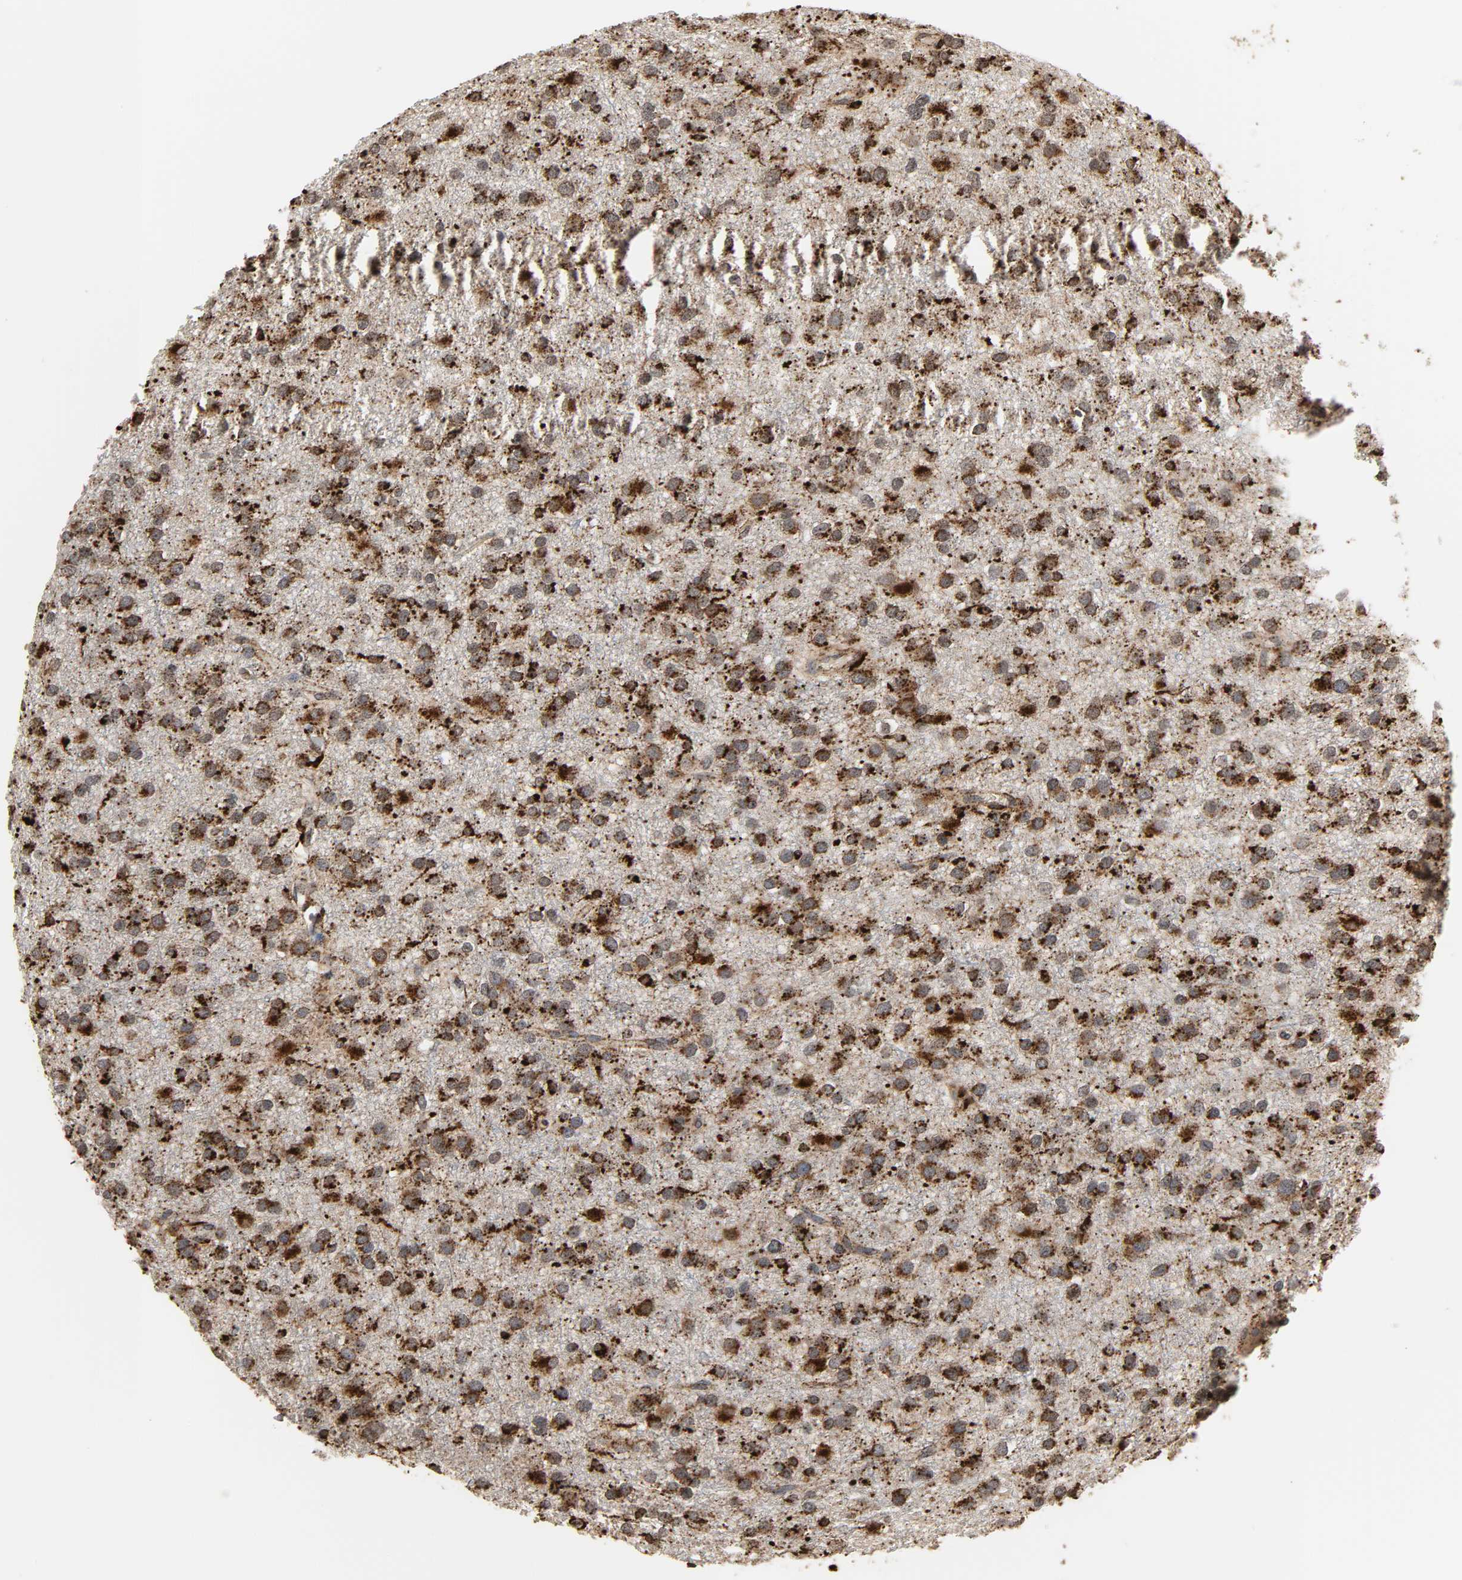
{"staining": {"intensity": "strong", "quantity": ">75%", "location": "cytoplasmic/membranous"}, "tissue": "glioma", "cell_type": "Tumor cells", "image_type": "cancer", "snomed": [{"axis": "morphology", "description": "Glioma, malignant, Low grade"}, {"axis": "topography", "description": "Brain"}], "caption": "Glioma stained for a protein (brown) shows strong cytoplasmic/membranous positive staining in about >75% of tumor cells.", "gene": "PSAP", "patient": {"sex": "male", "age": 42}}